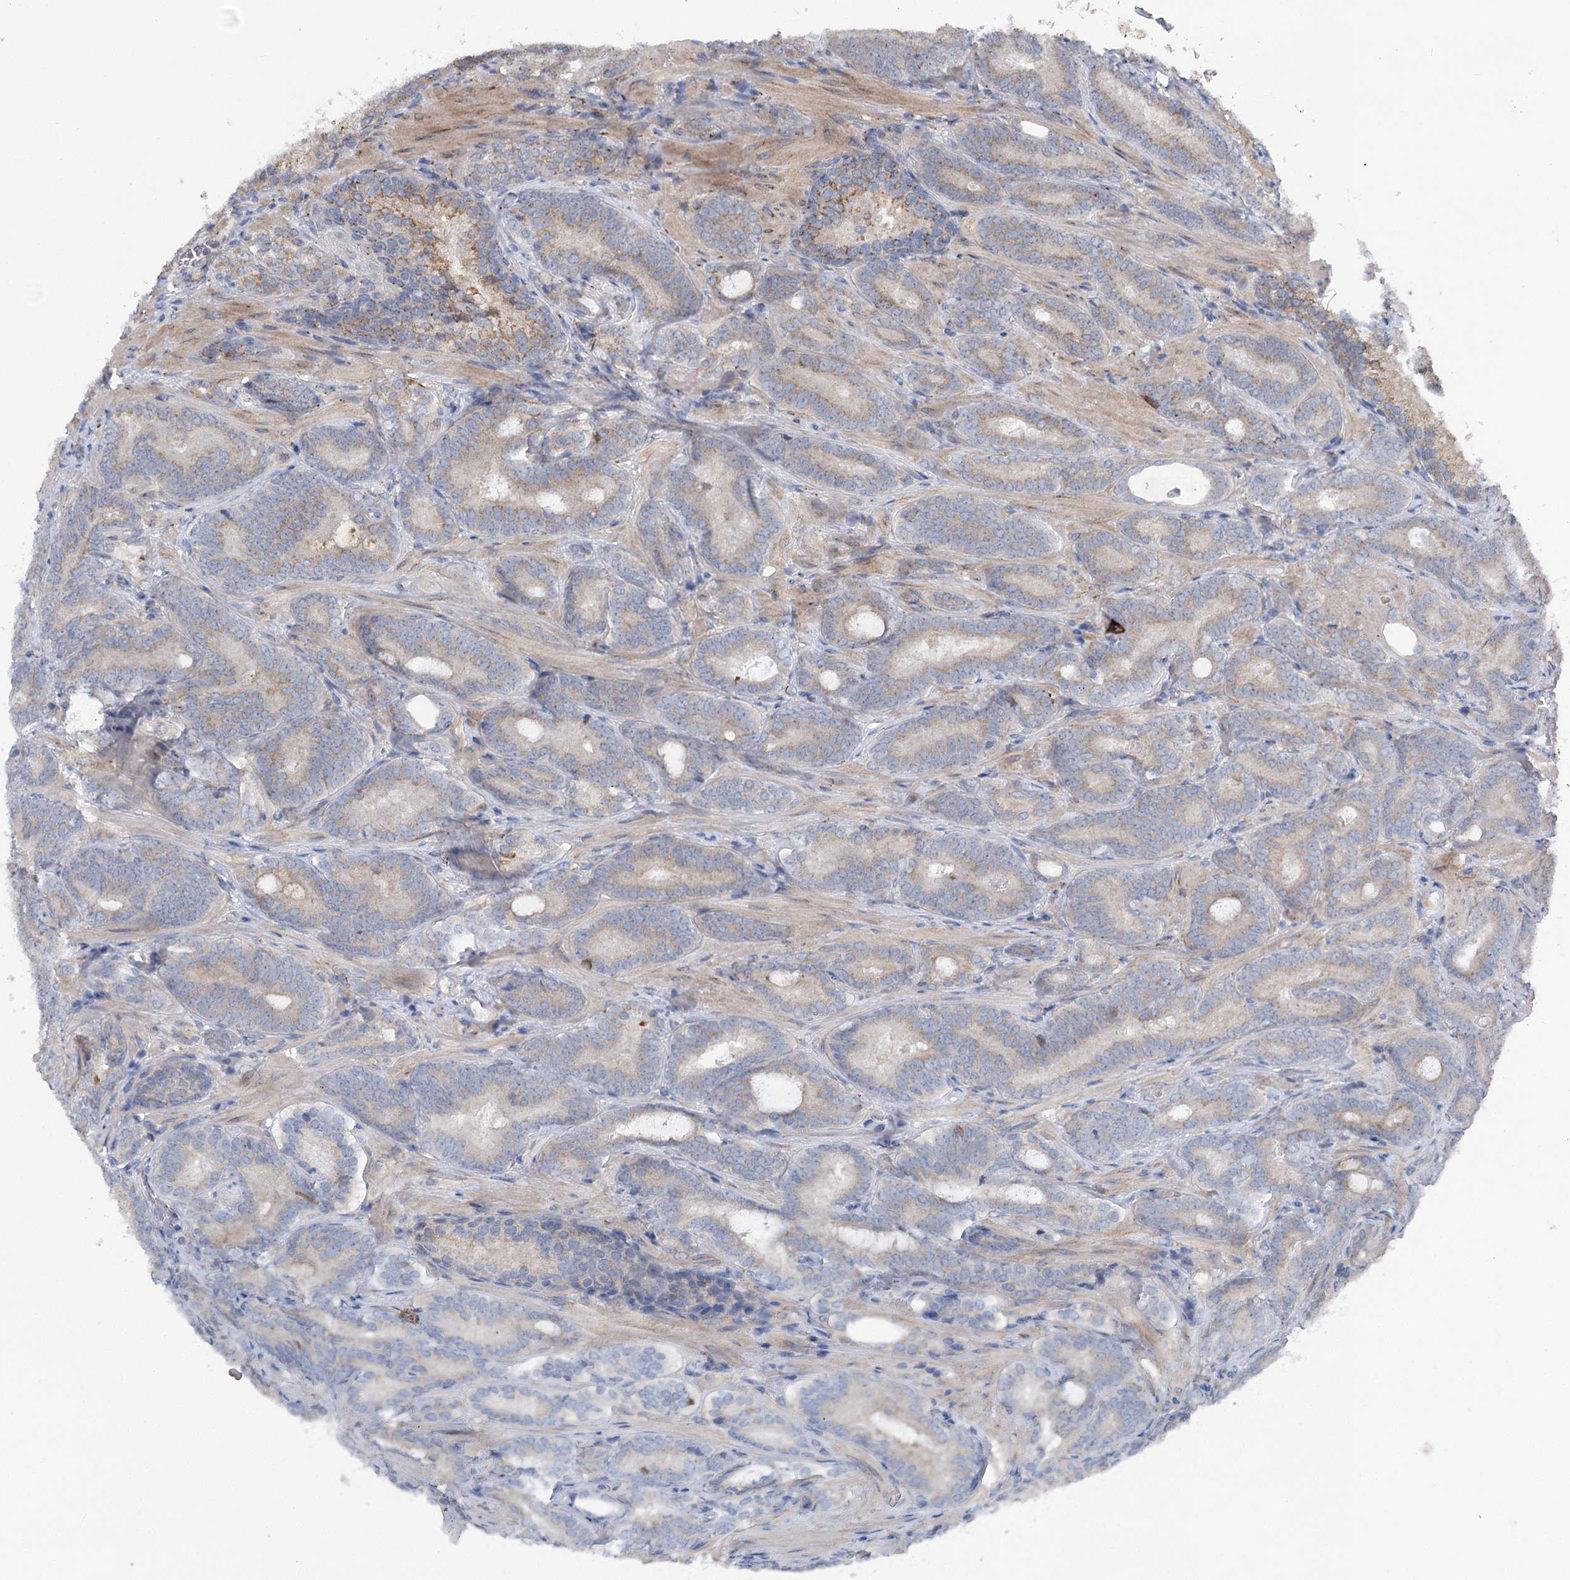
{"staining": {"intensity": "moderate", "quantity": "<25%", "location": "cytoplasmic/membranous"}, "tissue": "prostate cancer", "cell_type": "Tumor cells", "image_type": "cancer", "snomed": [{"axis": "morphology", "description": "Adenocarcinoma, Low grade"}, {"axis": "topography", "description": "Prostate"}], "caption": "Immunohistochemical staining of prostate adenocarcinoma (low-grade) reveals low levels of moderate cytoplasmic/membranous staining in about <25% of tumor cells. (Stains: DAB (3,3'-diaminobenzidine) in brown, nuclei in blue, Microscopy: brightfield microscopy at high magnification).", "gene": "ITIH5", "patient": {"sex": "male", "age": 60}}